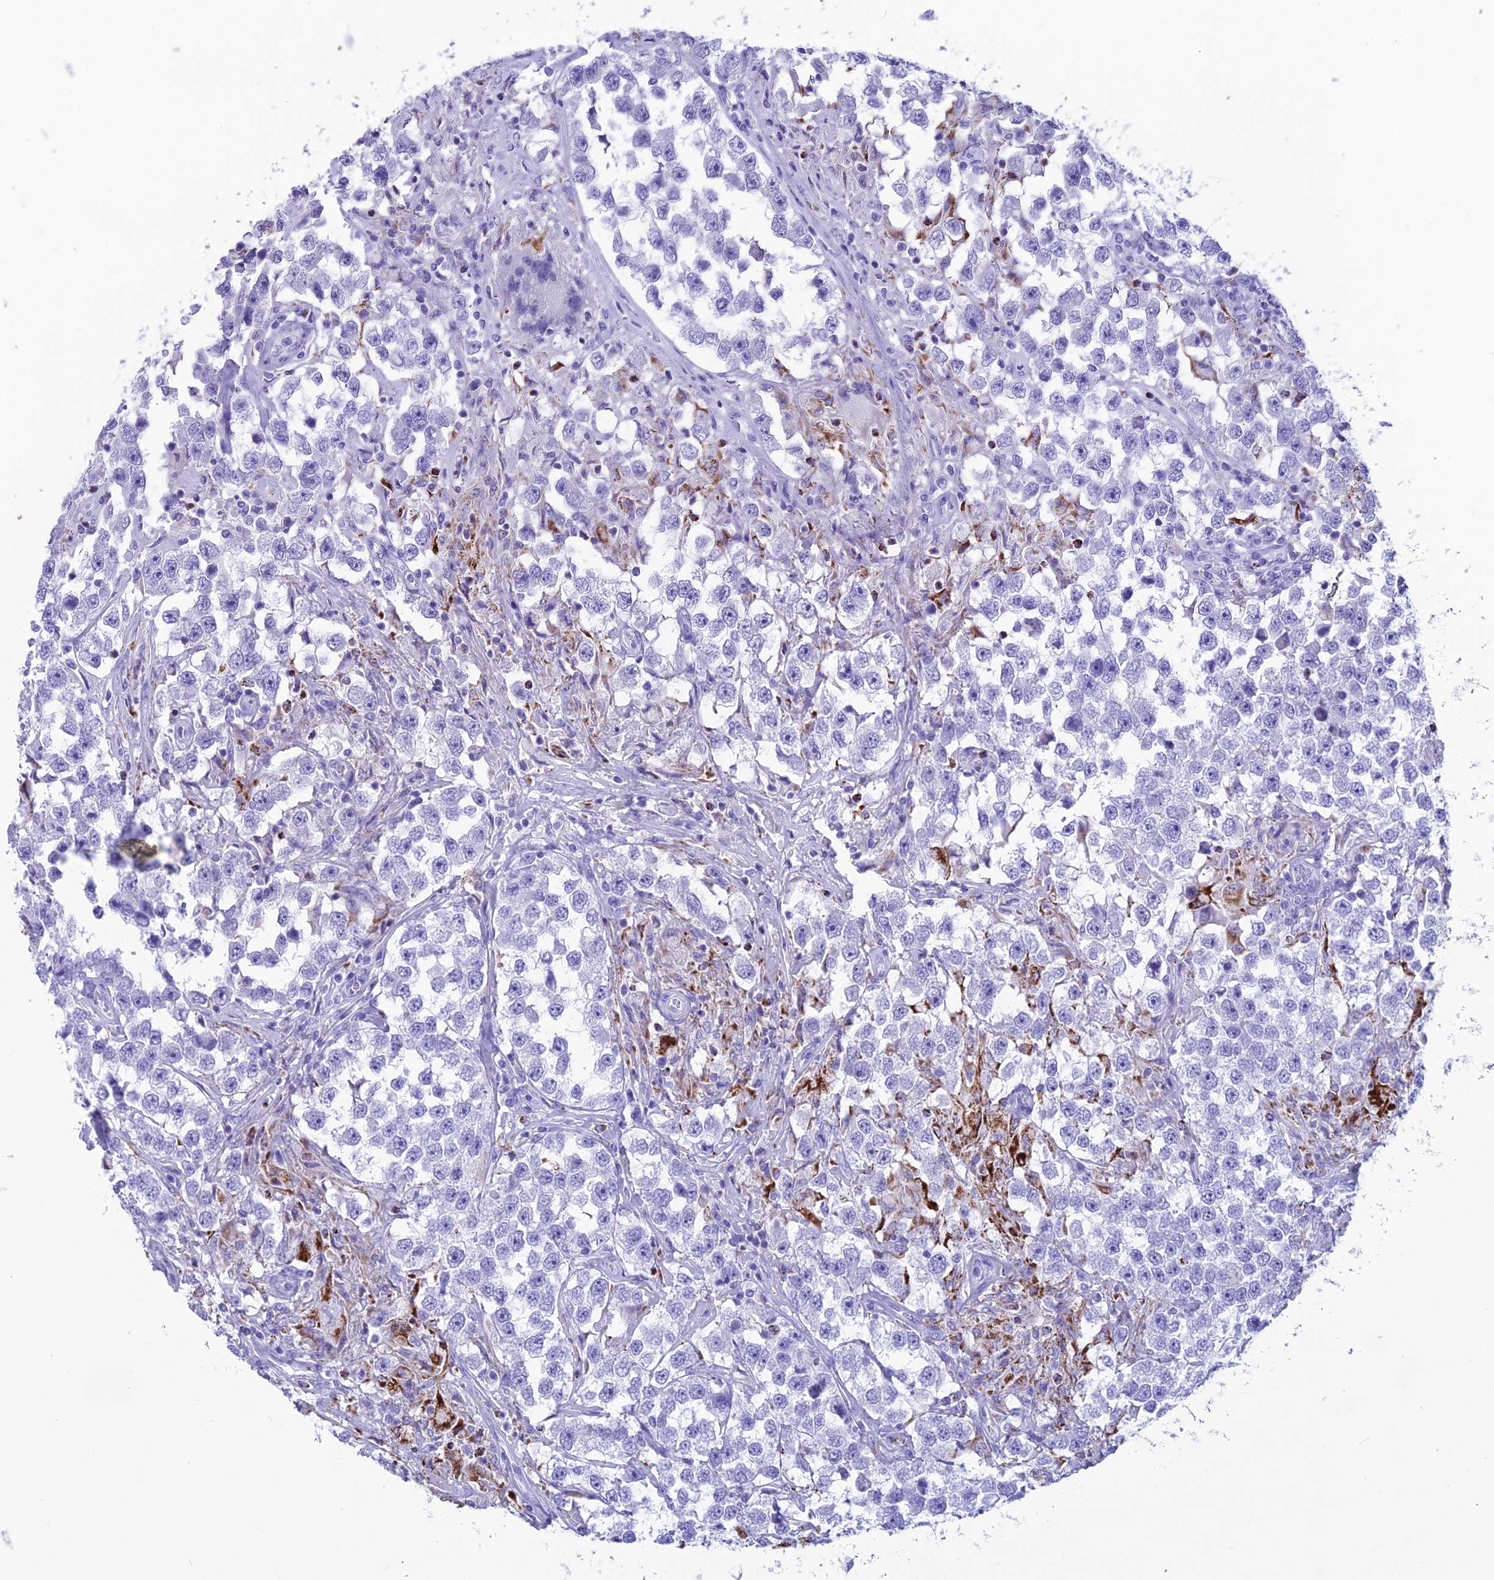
{"staining": {"intensity": "negative", "quantity": "none", "location": "none"}, "tissue": "testis cancer", "cell_type": "Tumor cells", "image_type": "cancer", "snomed": [{"axis": "morphology", "description": "Seminoma, NOS"}, {"axis": "topography", "description": "Testis"}], "caption": "Tumor cells are negative for protein expression in human testis cancer (seminoma).", "gene": "TRAM1L1", "patient": {"sex": "male", "age": 46}}